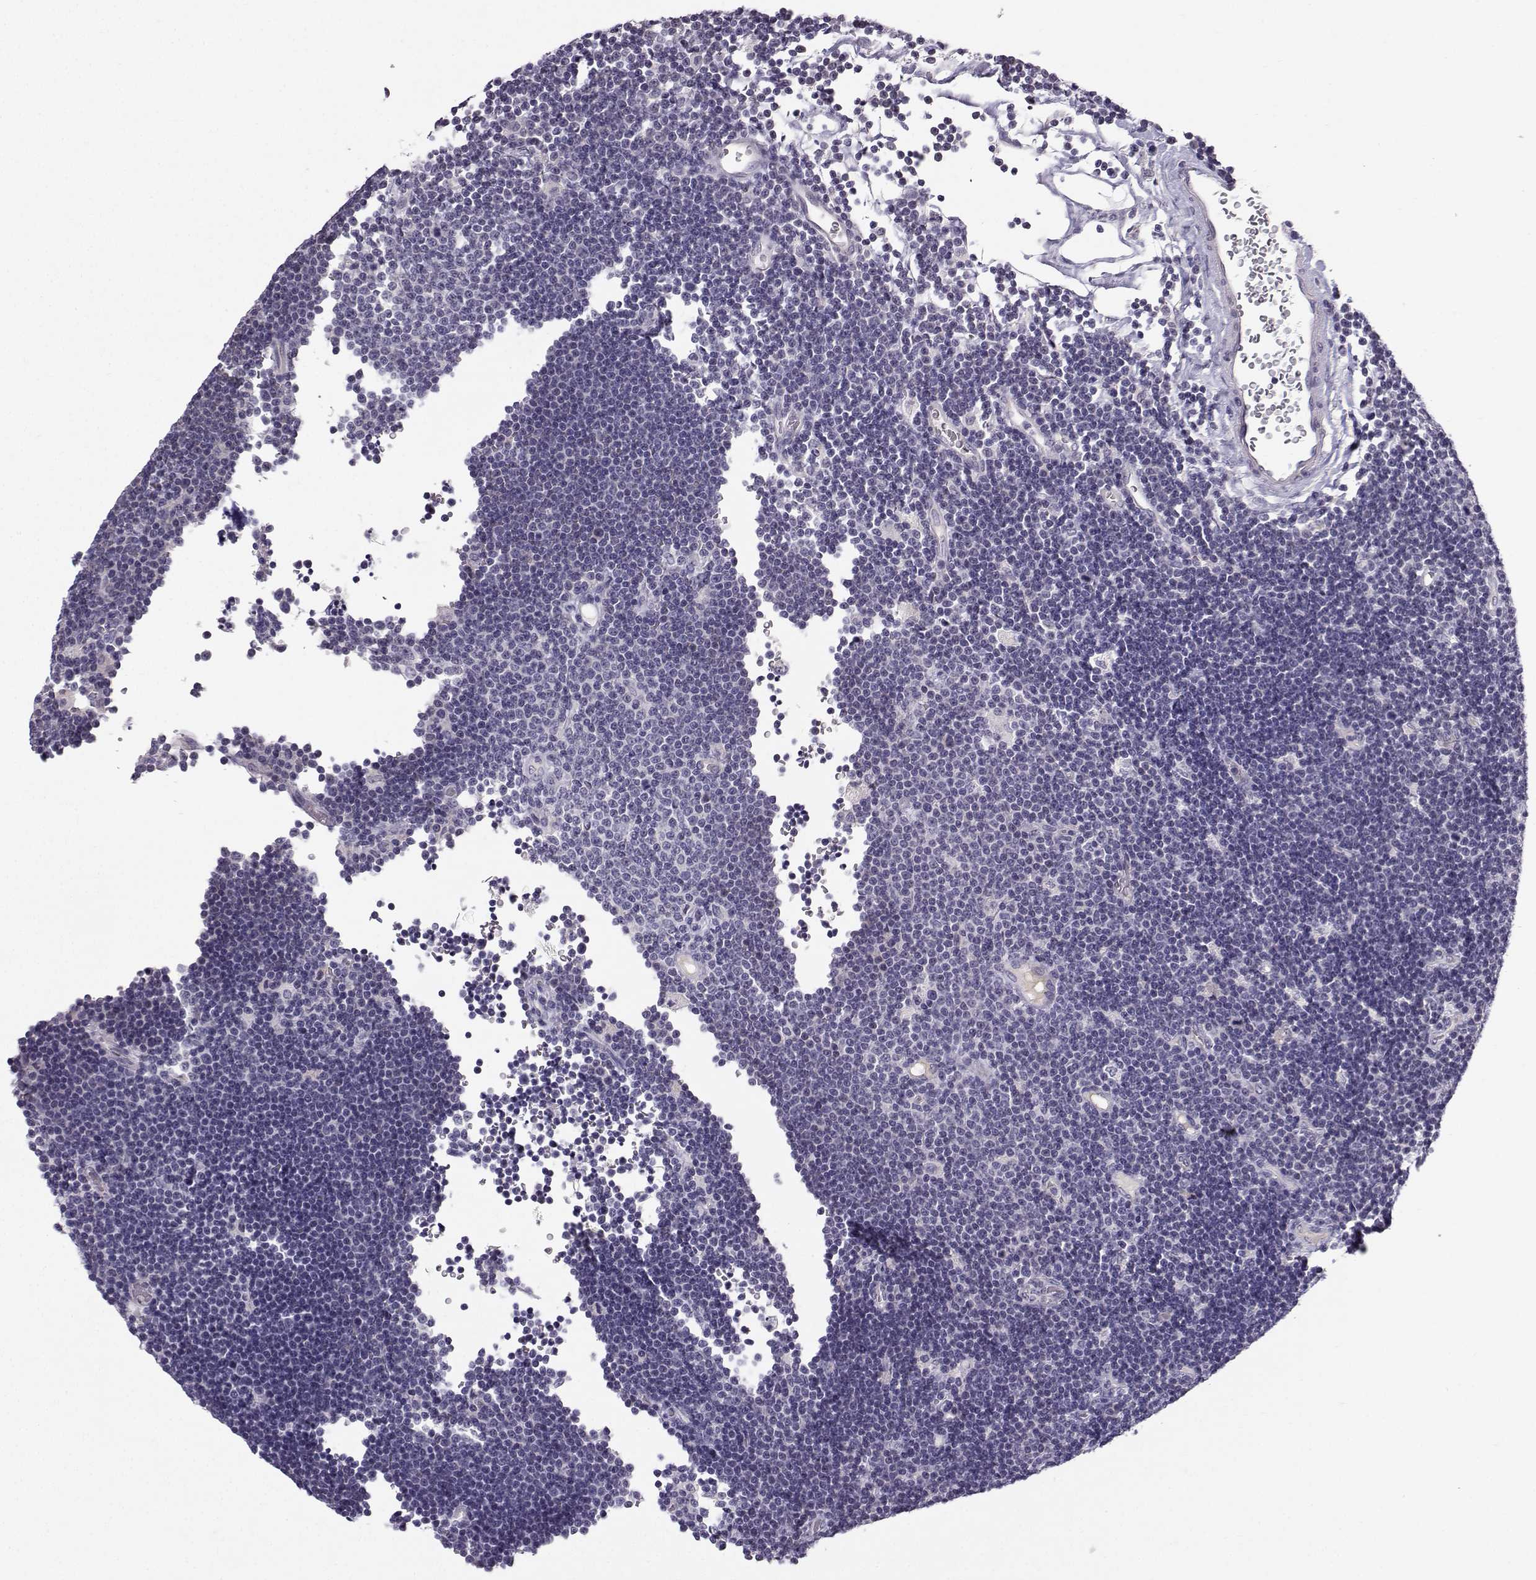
{"staining": {"intensity": "negative", "quantity": "none", "location": "none"}, "tissue": "lymphoma", "cell_type": "Tumor cells", "image_type": "cancer", "snomed": [{"axis": "morphology", "description": "Malignant lymphoma, non-Hodgkin's type, Low grade"}, {"axis": "topography", "description": "Brain"}], "caption": "An IHC histopathology image of malignant lymphoma, non-Hodgkin's type (low-grade) is shown. There is no staining in tumor cells of malignant lymphoma, non-Hodgkin's type (low-grade).", "gene": "TSPYL5", "patient": {"sex": "female", "age": 66}}